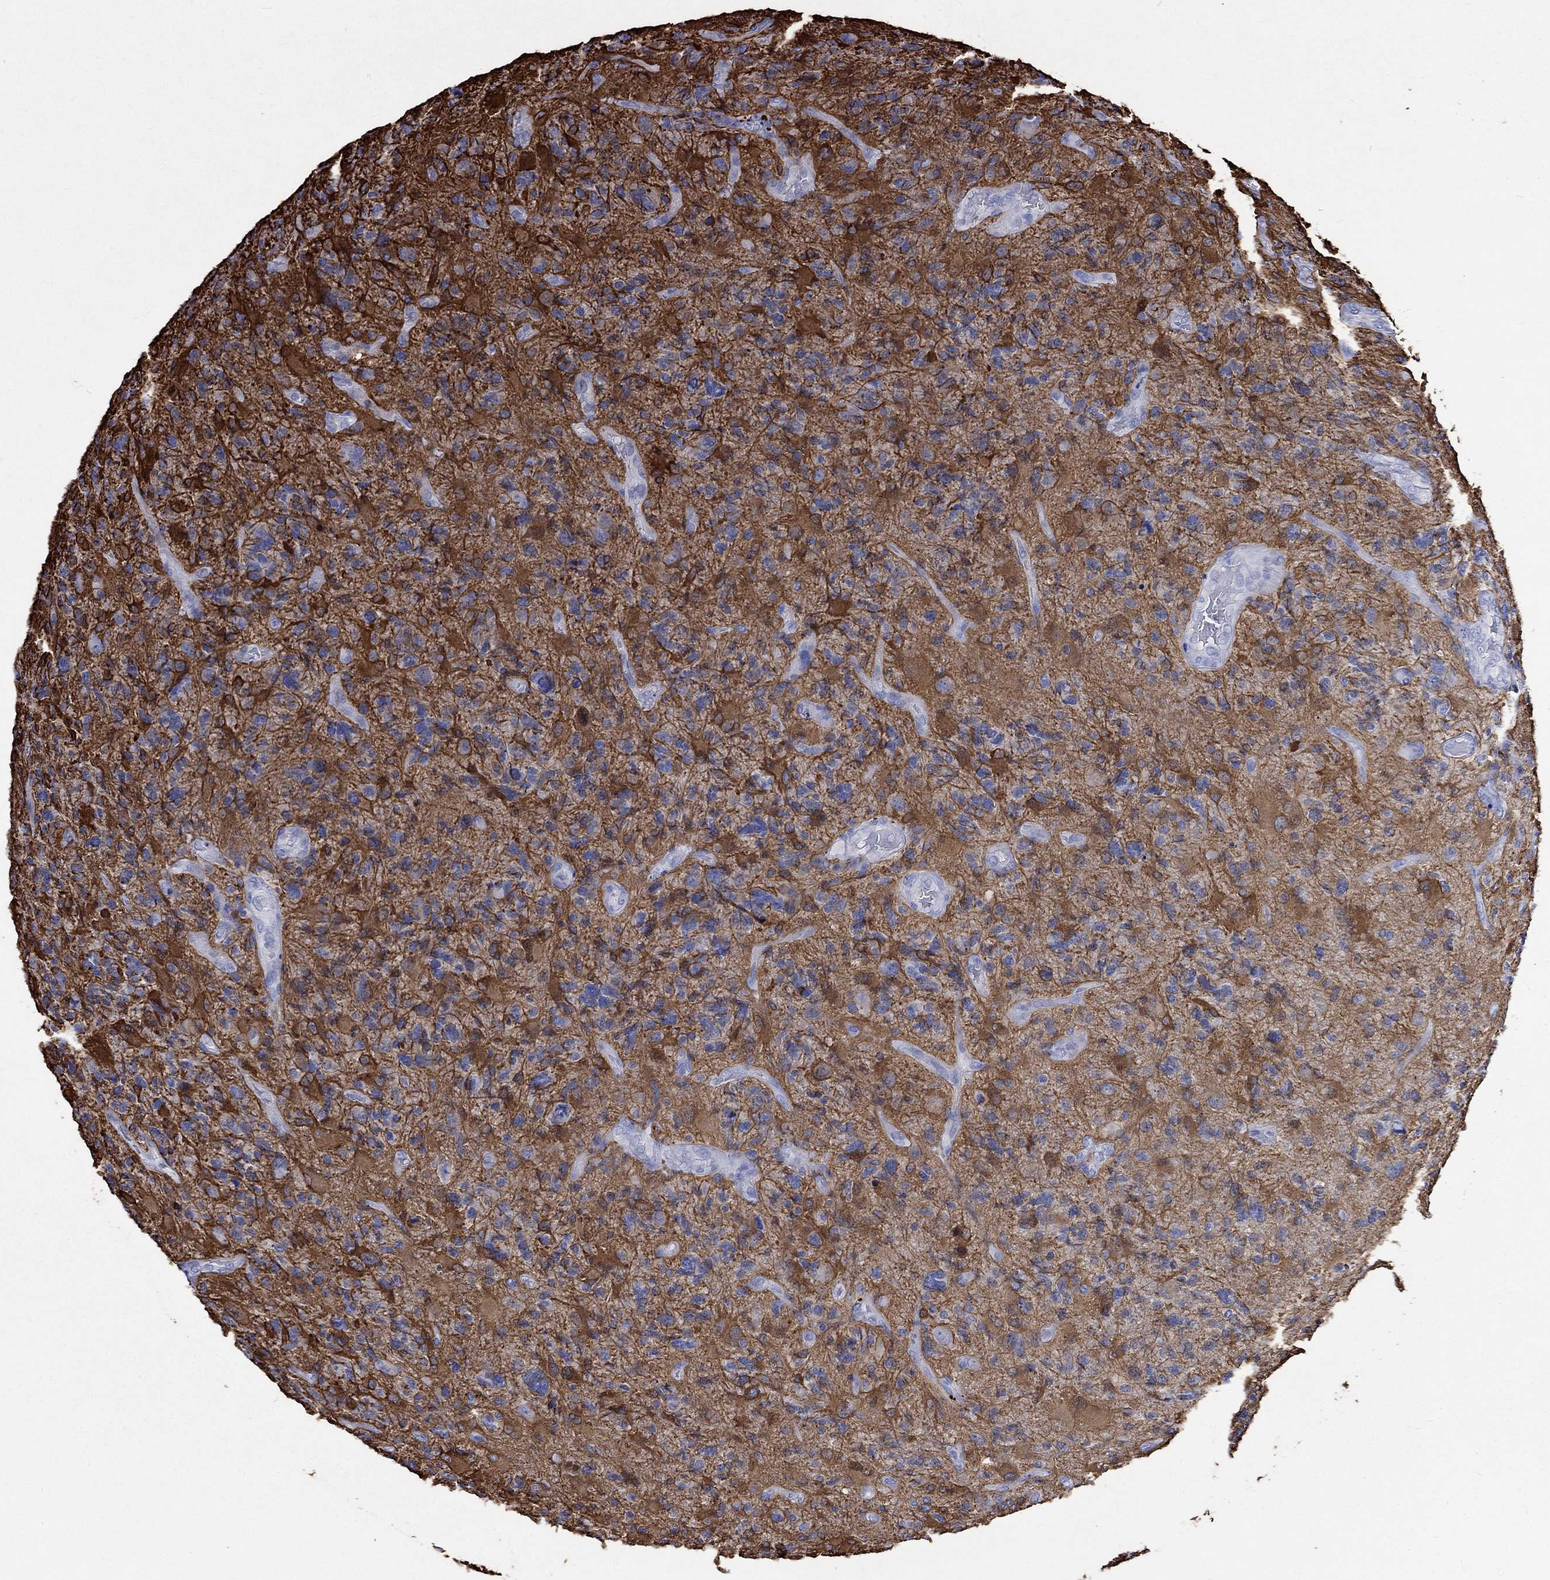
{"staining": {"intensity": "strong", "quantity": ">75%", "location": "cytoplasmic/membranous"}, "tissue": "glioma", "cell_type": "Tumor cells", "image_type": "cancer", "snomed": [{"axis": "morphology", "description": "Glioma, malignant, High grade"}, {"axis": "topography", "description": "Cerebral cortex"}], "caption": "Malignant high-grade glioma stained with immunohistochemistry reveals strong cytoplasmic/membranous staining in approximately >75% of tumor cells.", "gene": "CRYAB", "patient": {"sex": "male", "age": 70}}